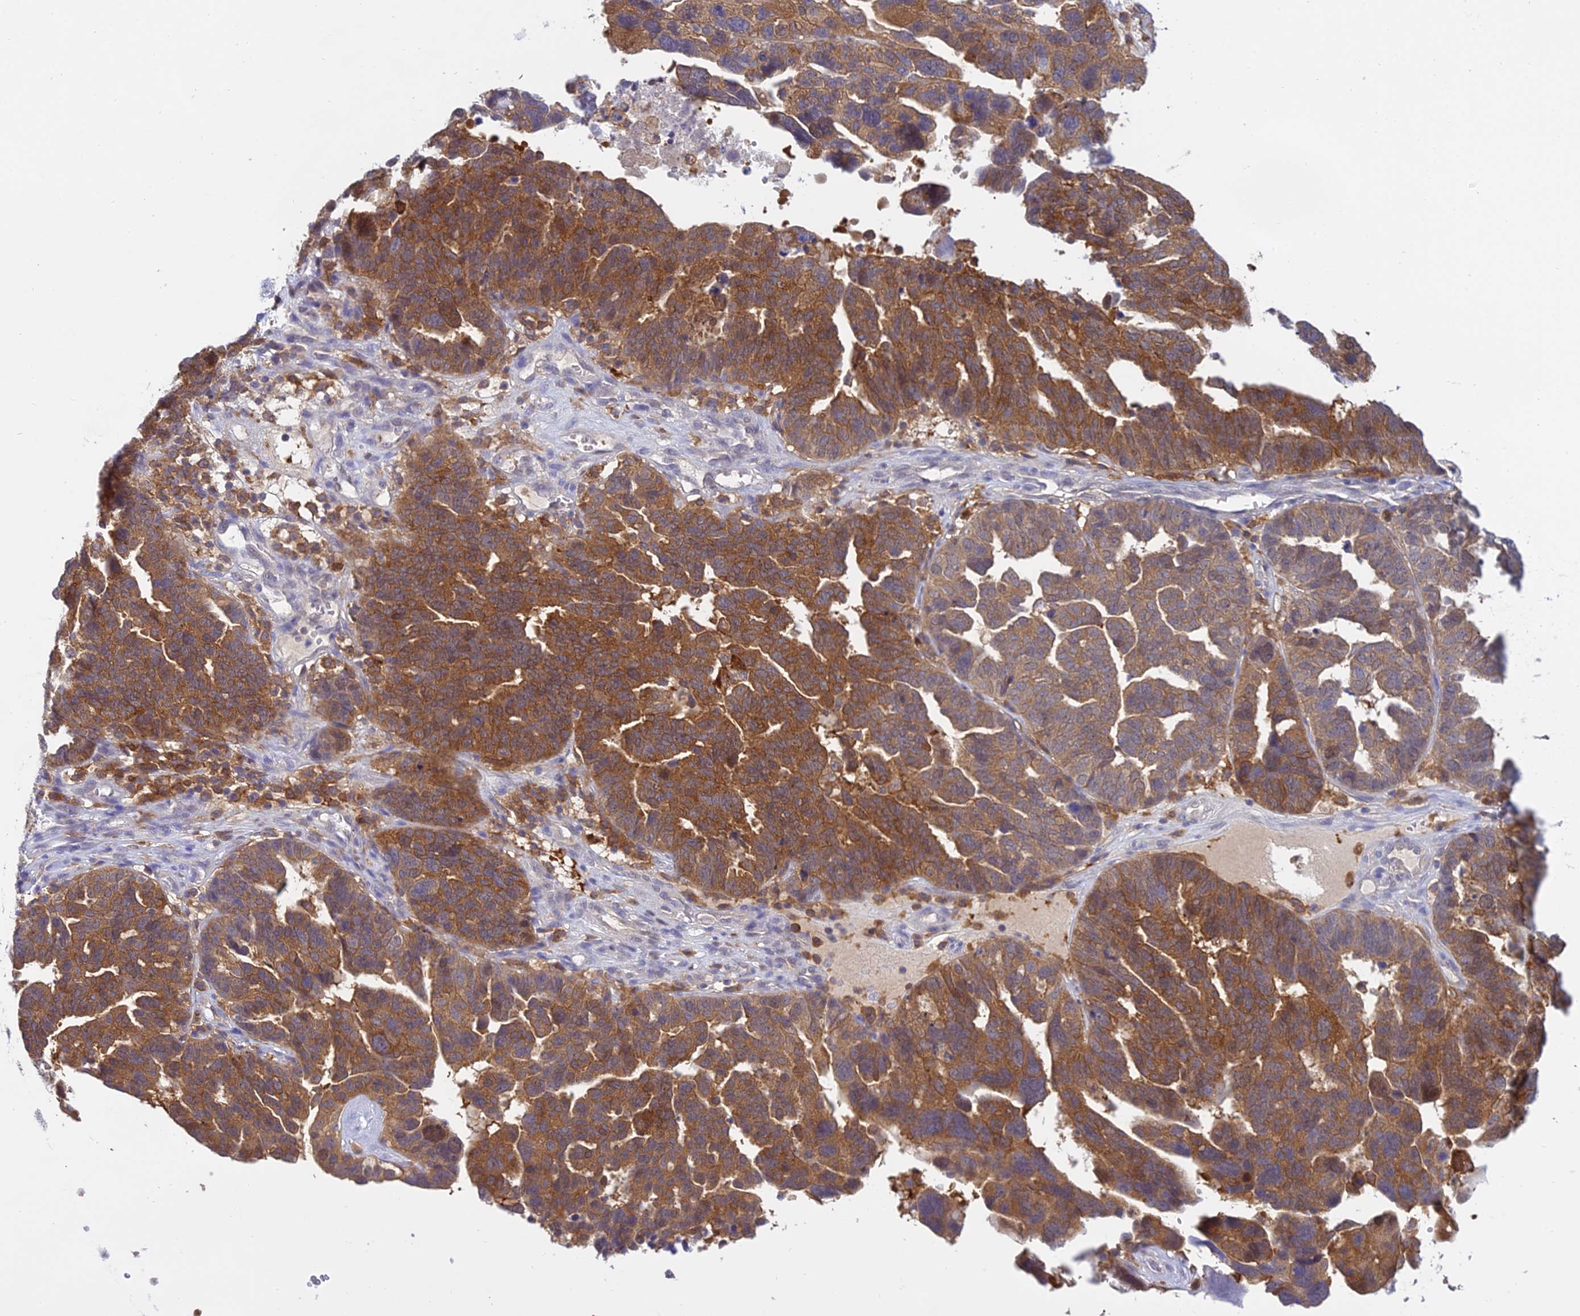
{"staining": {"intensity": "moderate", "quantity": ">75%", "location": "cytoplasmic/membranous"}, "tissue": "ovarian cancer", "cell_type": "Tumor cells", "image_type": "cancer", "snomed": [{"axis": "morphology", "description": "Cystadenocarcinoma, serous, NOS"}, {"axis": "topography", "description": "Ovary"}], "caption": "Human ovarian serous cystadenocarcinoma stained with a brown dye reveals moderate cytoplasmic/membranous positive staining in about >75% of tumor cells.", "gene": "UBE2G1", "patient": {"sex": "female", "age": 59}}